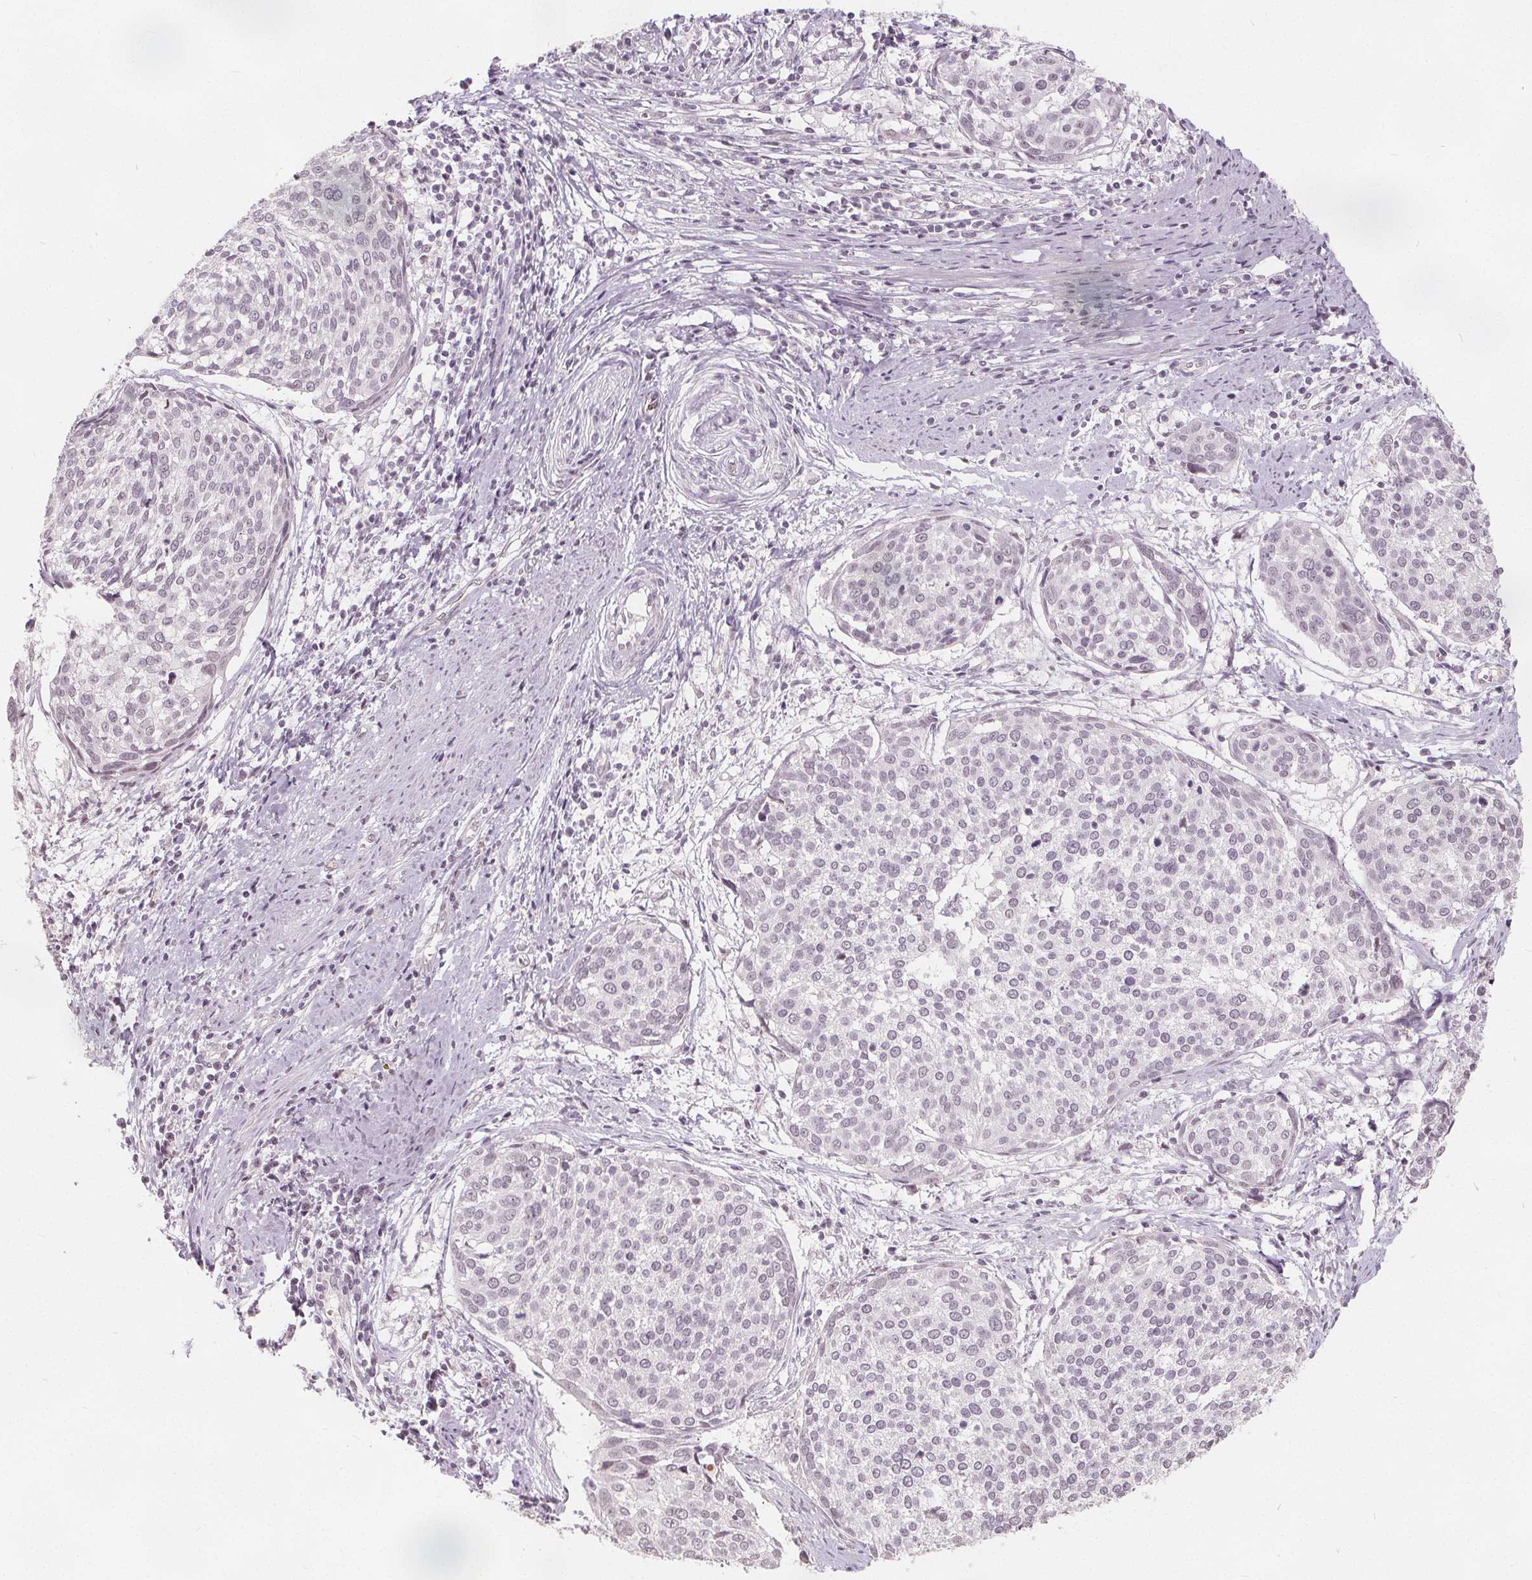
{"staining": {"intensity": "negative", "quantity": "none", "location": "none"}, "tissue": "cervical cancer", "cell_type": "Tumor cells", "image_type": "cancer", "snomed": [{"axis": "morphology", "description": "Squamous cell carcinoma, NOS"}, {"axis": "topography", "description": "Cervix"}], "caption": "Immunohistochemistry photomicrograph of human cervical cancer stained for a protein (brown), which displays no positivity in tumor cells.", "gene": "NUP210L", "patient": {"sex": "female", "age": 39}}